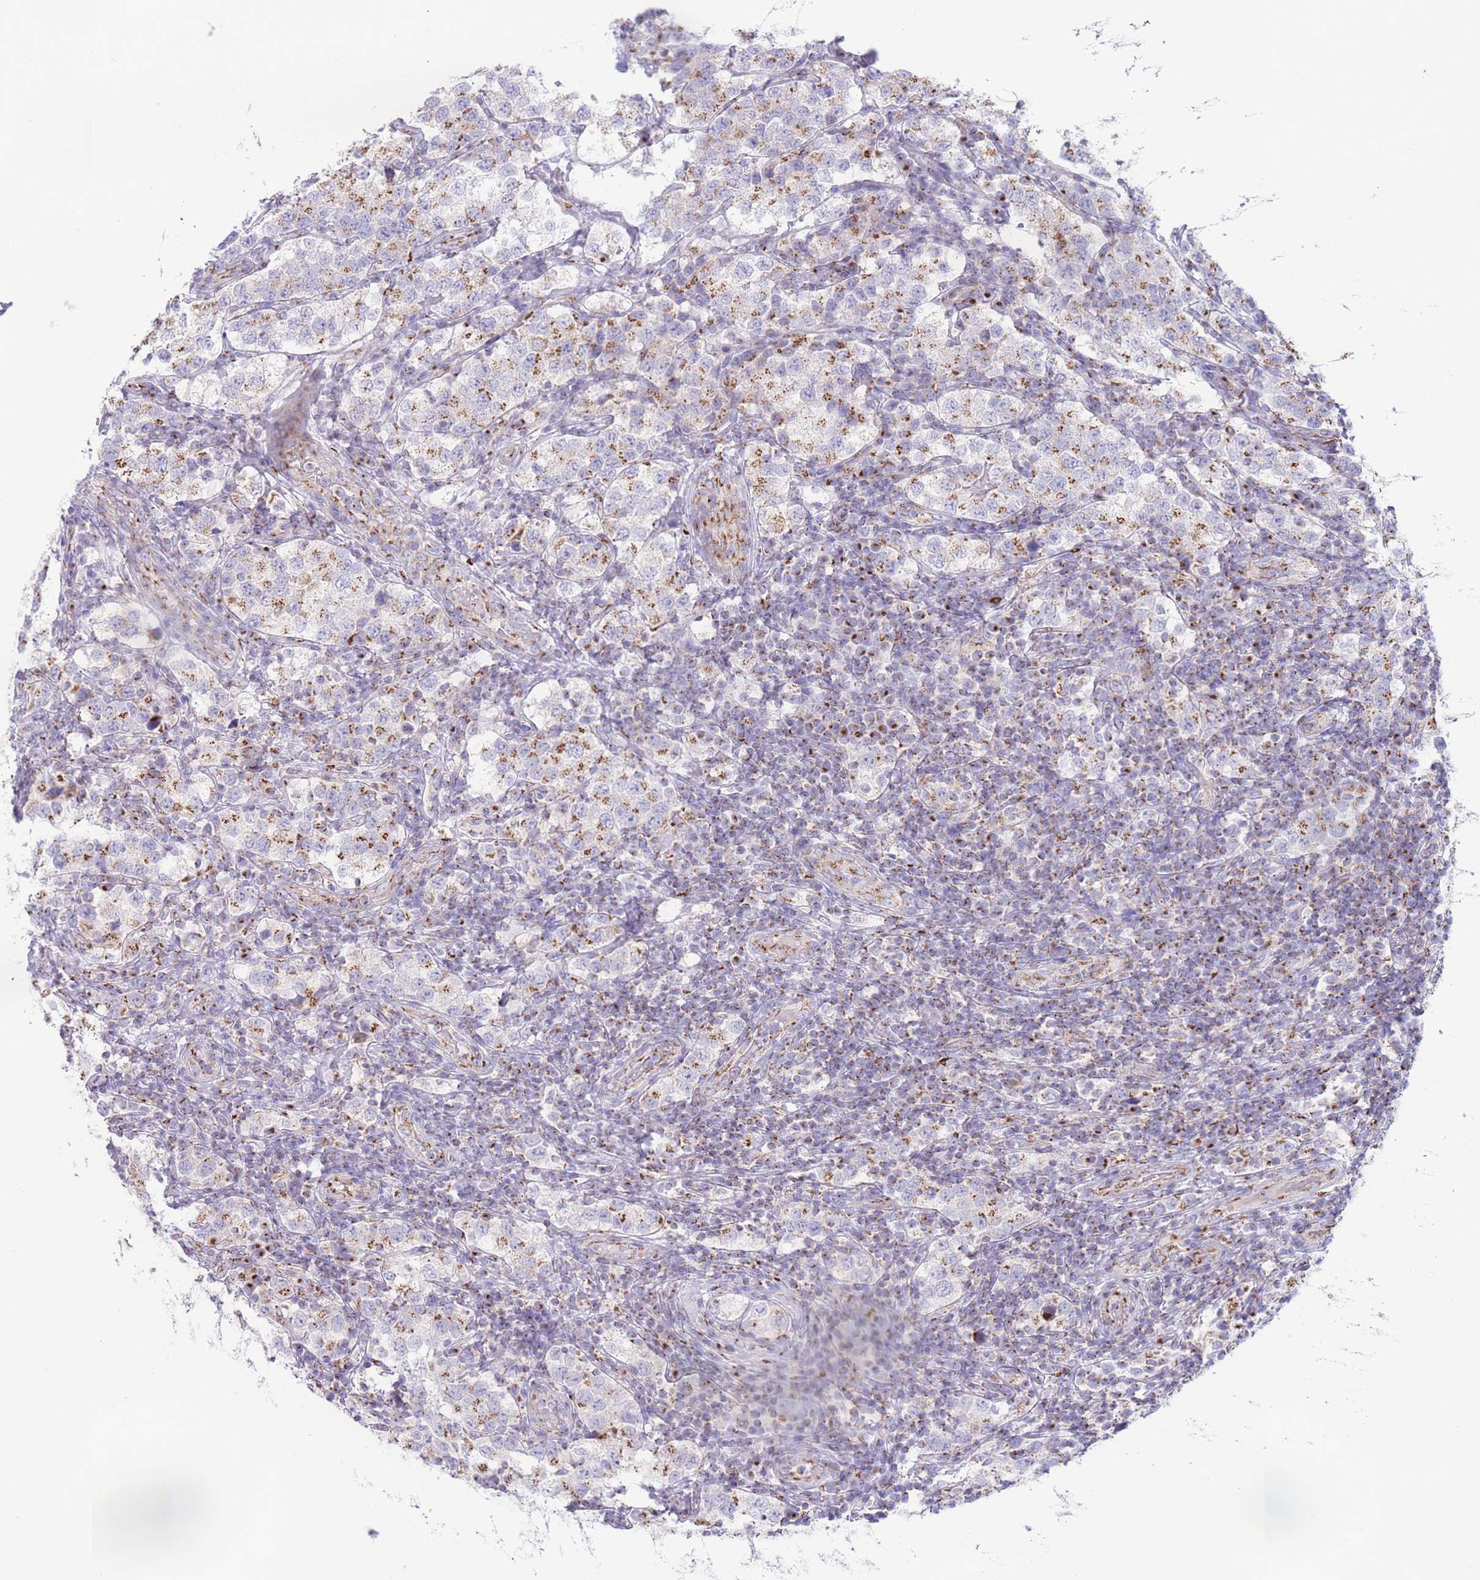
{"staining": {"intensity": "moderate", "quantity": ">75%", "location": "cytoplasmic/membranous"}, "tissue": "testis cancer", "cell_type": "Tumor cells", "image_type": "cancer", "snomed": [{"axis": "morphology", "description": "Seminoma, NOS"}, {"axis": "topography", "description": "Testis"}], "caption": "The image exhibits immunohistochemical staining of testis seminoma. There is moderate cytoplasmic/membranous staining is appreciated in about >75% of tumor cells.", "gene": "MPND", "patient": {"sex": "male", "age": 34}}